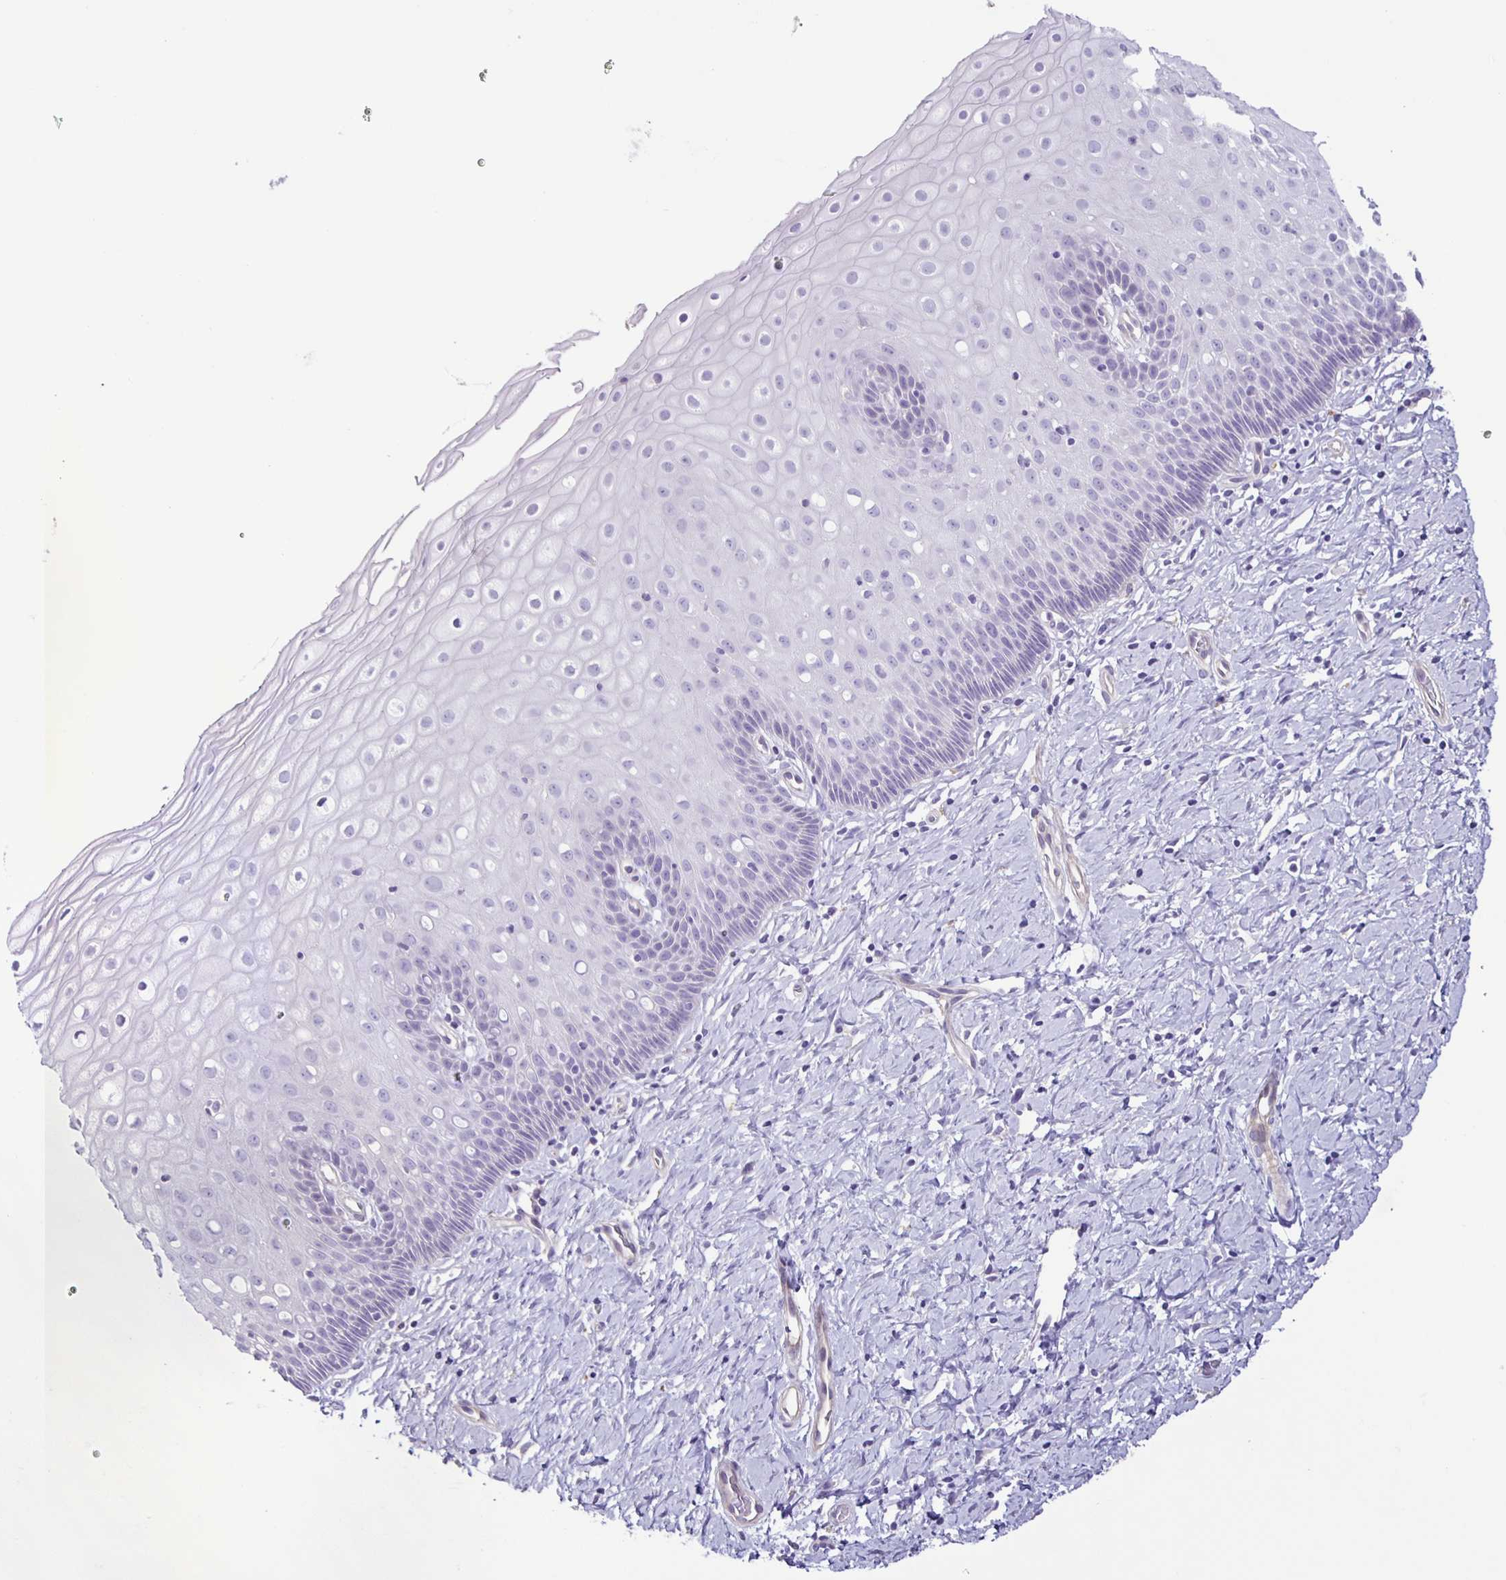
{"staining": {"intensity": "negative", "quantity": "none", "location": "none"}, "tissue": "cervix", "cell_type": "Glandular cells", "image_type": "normal", "snomed": [{"axis": "morphology", "description": "Normal tissue, NOS"}, {"axis": "topography", "description": "Cervix"}], "caption": "Immunohistochemistry photomicrograph of benign cervix: human cervix stained with DAB (3,3'-diaminobenzidine) shows no significant protein expression in glandular cells.", "gene": "BOLL", "patient": {"sex": "female", "age": 37}}